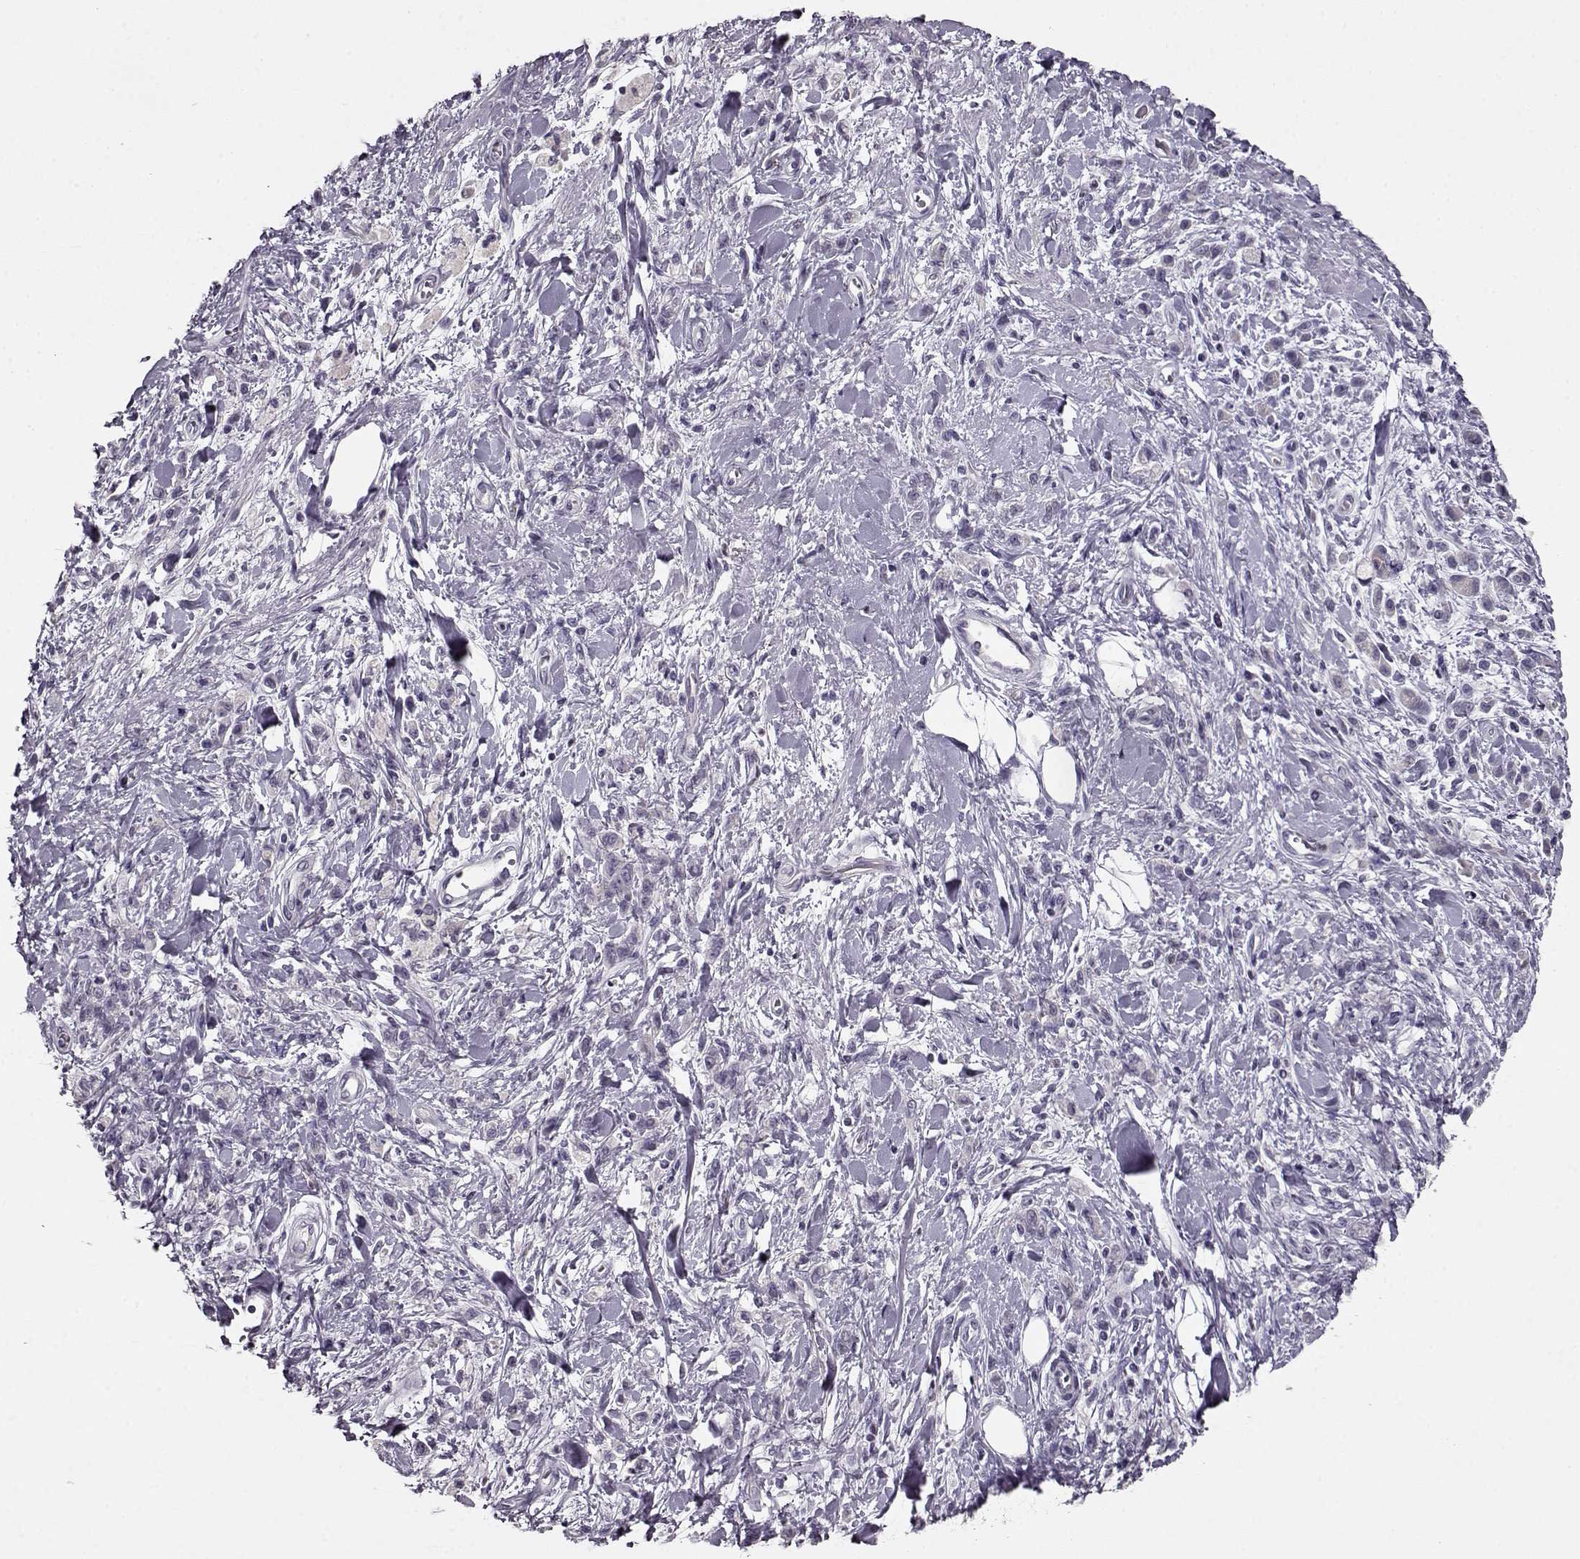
{"staining": {"intensity": "negative", "quantity": "none", "location": "none"}, "tissue": "stomach cancer", "cell_type": "Tumor cells", "image_type": "cancer", "snomed": [{"axis": "morphology", "description": "Adenocarcinoma, NOS"}, {"axis": "topography", "description": "Stomach"}], "caption": "Stomach cancer was stained to show a protein in brown. There is no significant staining in tumor cells. (DAB immunohistochemistry visualized using brightfield microscopy, high magnification).", "gene": "RP1L1", "patient": {"sex": "male", "age": 77}}